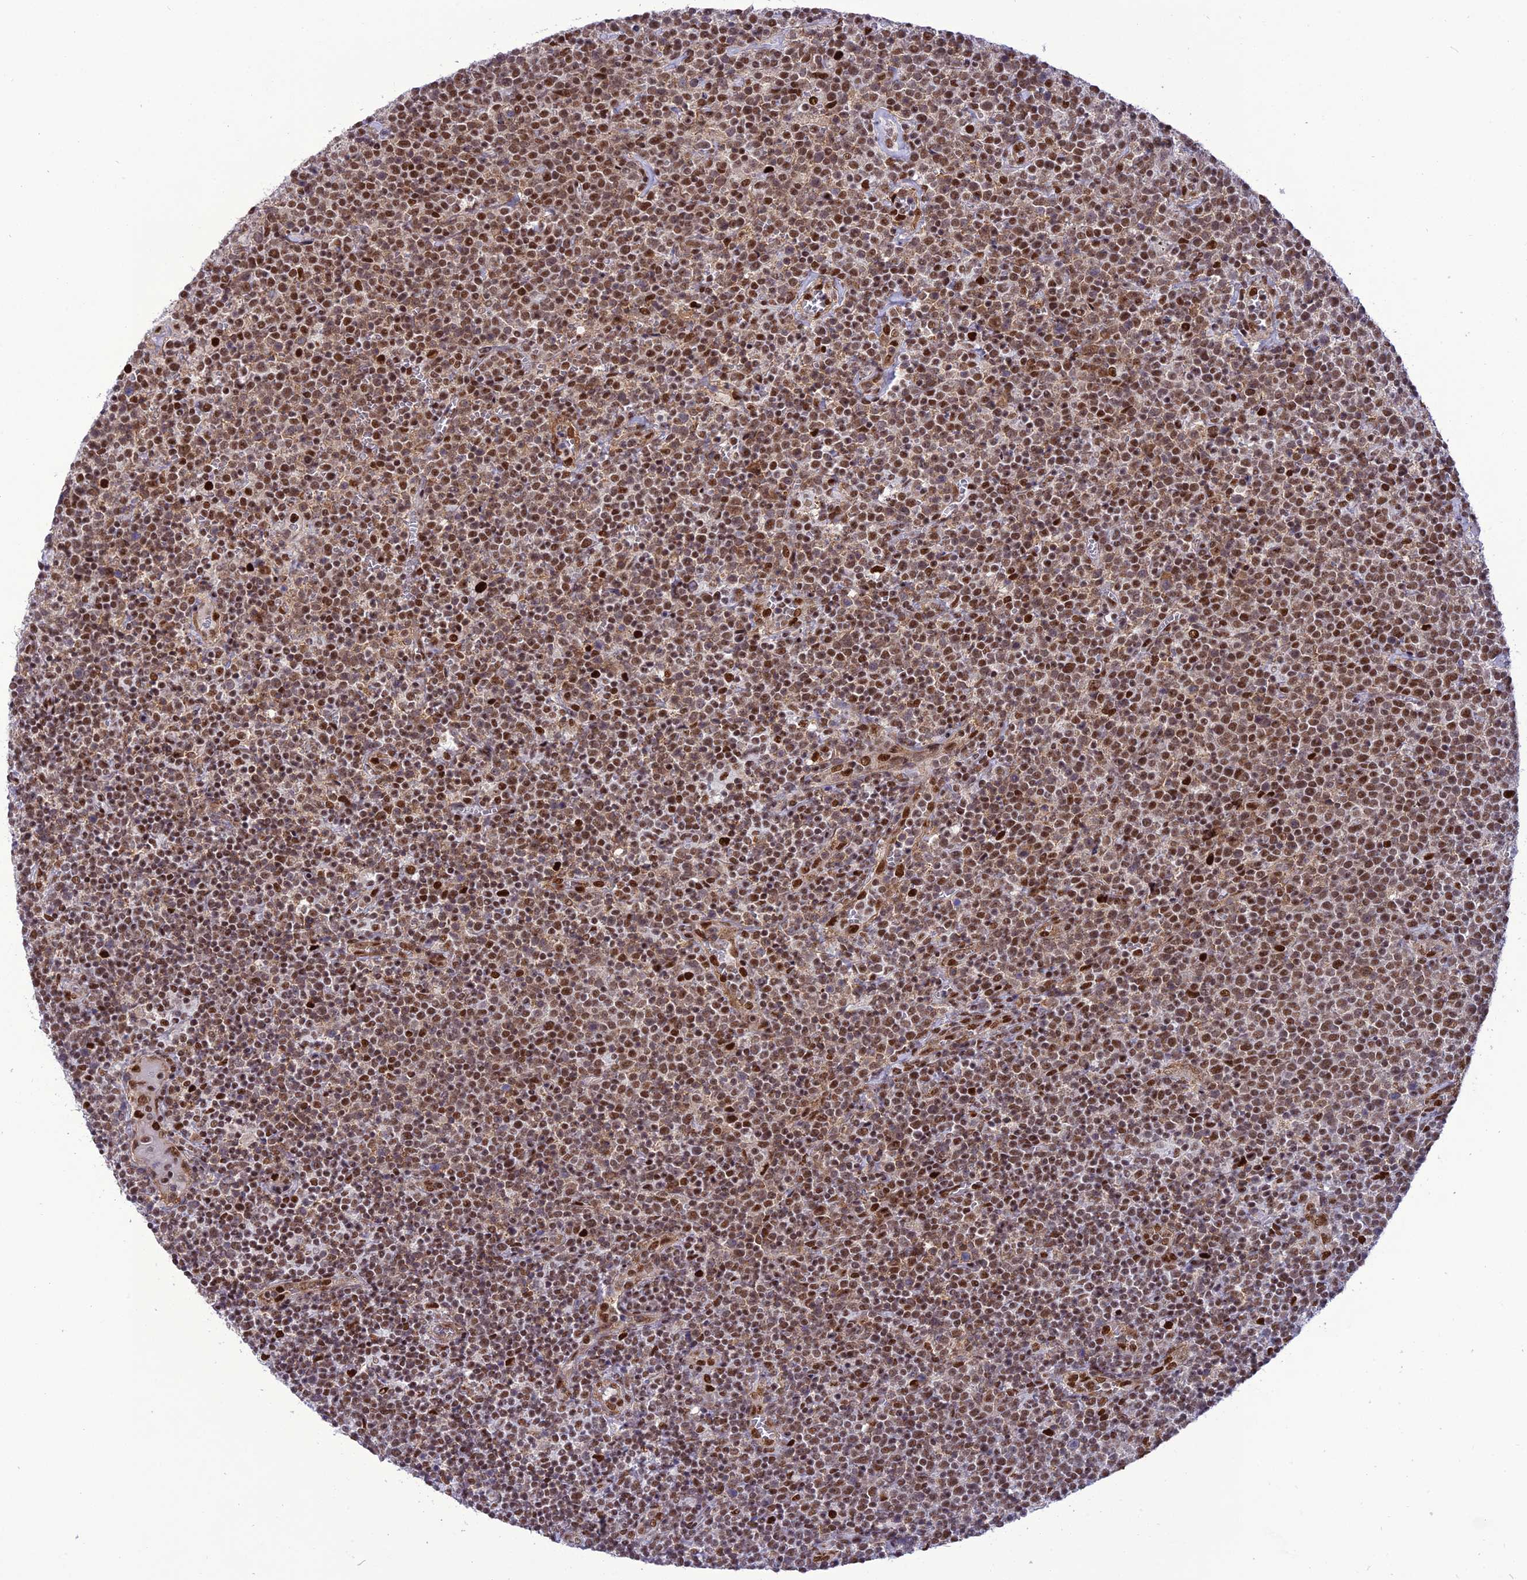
{"staining": {"intensity": "moderate", "quantity": ">75%", "location": "nuclear"}, "tissue": "lymphoma", "cell_type": "Tumor cells", "image_type": "cancer", "snomed": [{"axis": "morphology", "description": "Malignant lymphoma, non-Hodgkin's type, High grade"}, {"axis": "topography", "description": "Lymph node"}], "caption": "A brown stain labels moderate nuclear positivity of a protein in human lymphoma tumor cells.", "gene": "DDX1", "patient": {"sex": "male", "age": 61}}